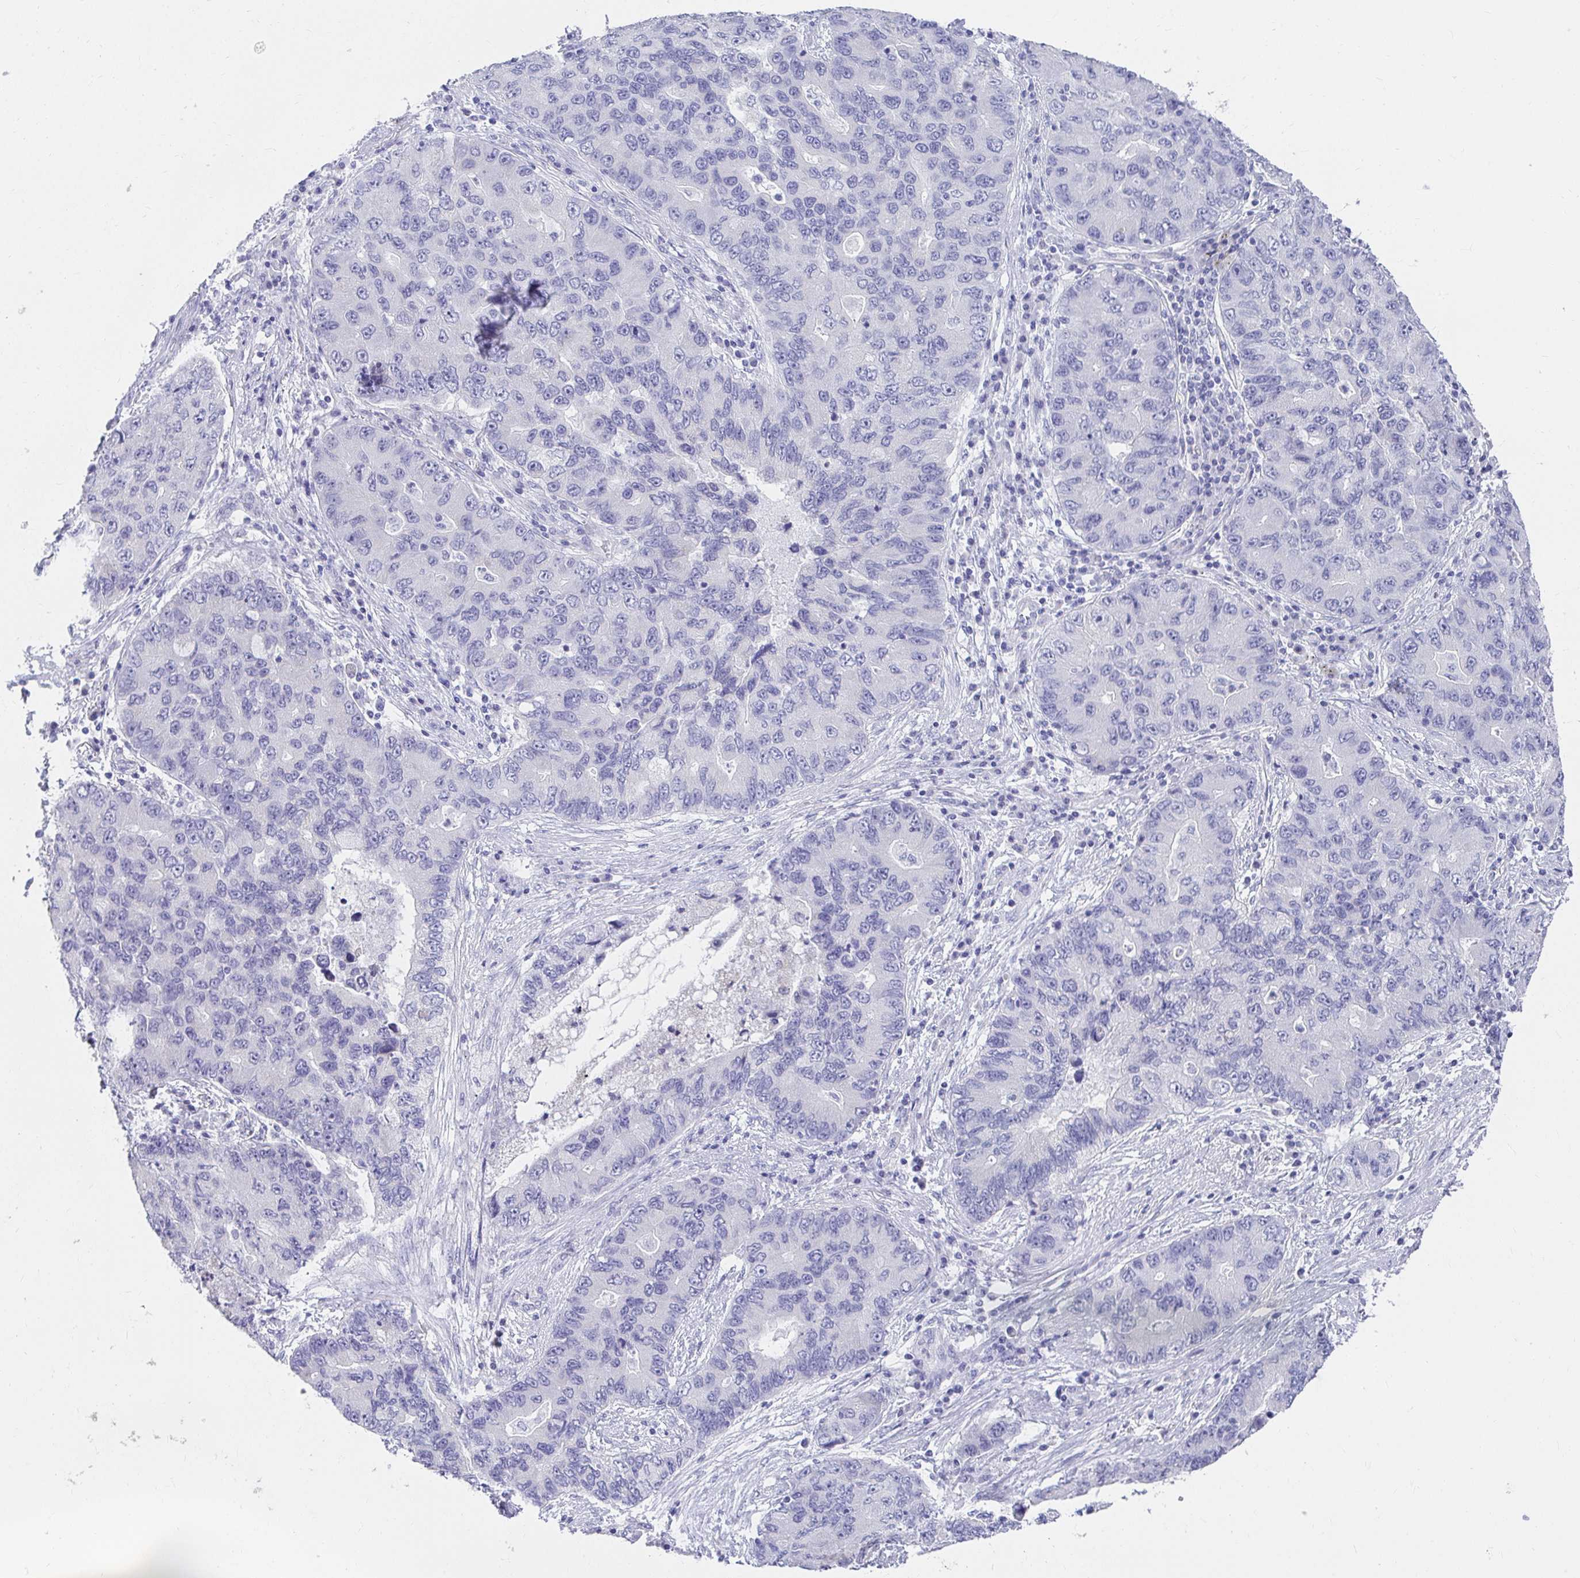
{"staining": {"intensity": "negative", "quantity": "none", "location": "none"}, "tissue": "lung cancer", "cell_type": "Tumor cells", "image_type": "cancer", "snomed": [{"axis": "morphology", "description": "Adenocarcinoma, NOS"}, {"axis": "morphology", "description": "Adenocarcinoma, metastatic, NOS"}, {"axis": "topography", "description": "Lymph node"}, {"axis": "topography", "description": "Lung"}], "caption": "This micrograph is of lung cancer stained with immunohistochemistry (IHC) to label a protein in brown with the nuclei are counter-stained blue. There is no staining in tumor cells.", "gene": "VGLL1", "patient": {"sex": "female", "age": 54}}